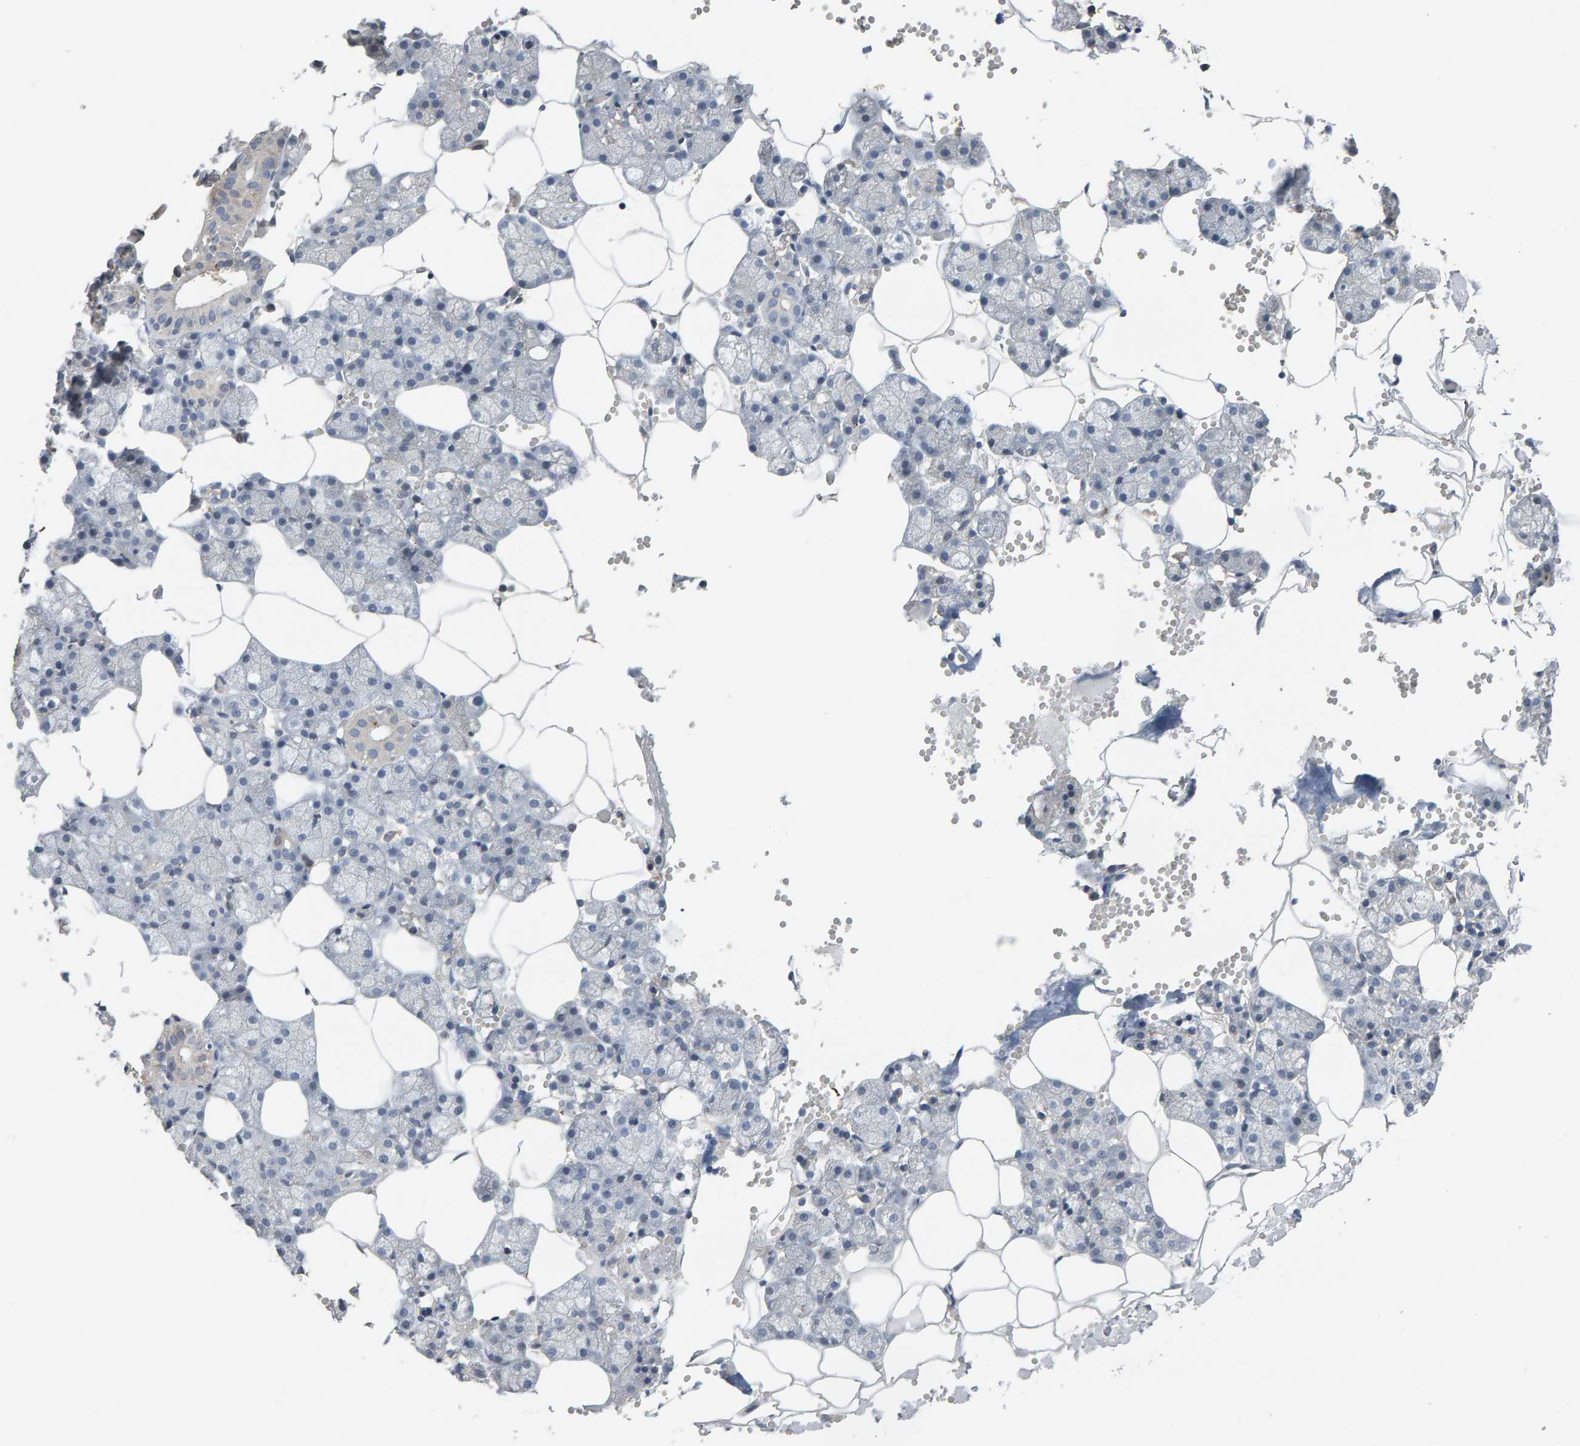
{"staining": {"intensity": "weak", "quantity": "<25%", "location": "cytoplasmic/membranous"}, "tissue": "salivary gland", "cell_type": "Glandular cells", "image_type": "normal", "snomed": [{"axis": "morphology", "description": "Normal tissue, NOS"}, {"axis": "topography", "description": "Salivary gland"}], "caption": "A high-resolution micrograph shows IHC staining of normal salivary gland, which shows no significant positivity in glandular cells.", "gene": "IPPK", "patient": {"sex": "male", "age": 62}}